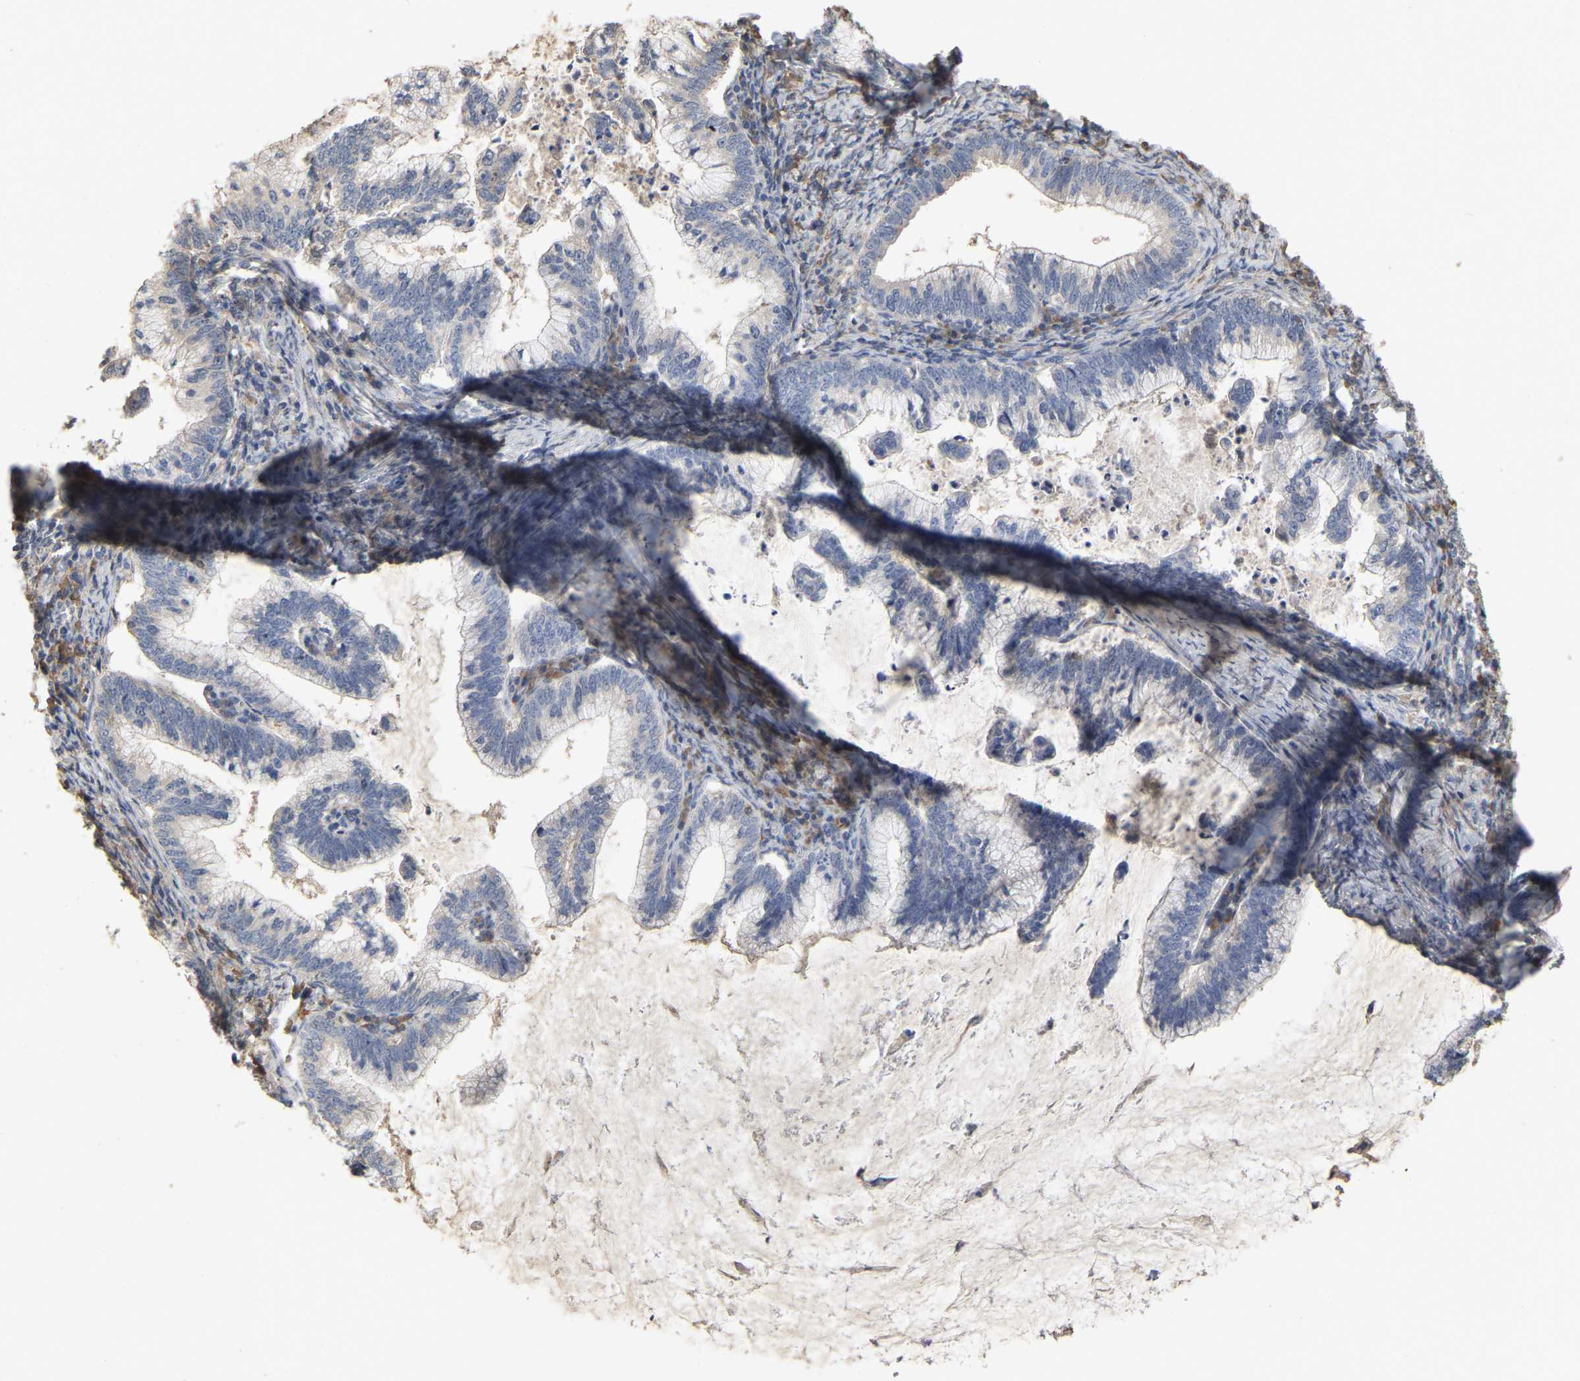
{"staining": {"intensity": "negative", "quantity": "none", "location": "none"}, "tissue": "cervical cancer", "cell_type": "Tumor cells", "image_type": "cancer", "snomed": [{"axis": "morphology", "description": "Adenocarcinoma, NOS"}, {"axis": "topography", "description": "Cervix"}], "caption": "DAB (3,3'-diaminobenzidine) immunohistochemical staining of cervical cancer (adenocarcinoma) demonstrates no significant expression in tumor cells.", "gene": "NCS1", "patient": {"sex": "female", "age": 36}}